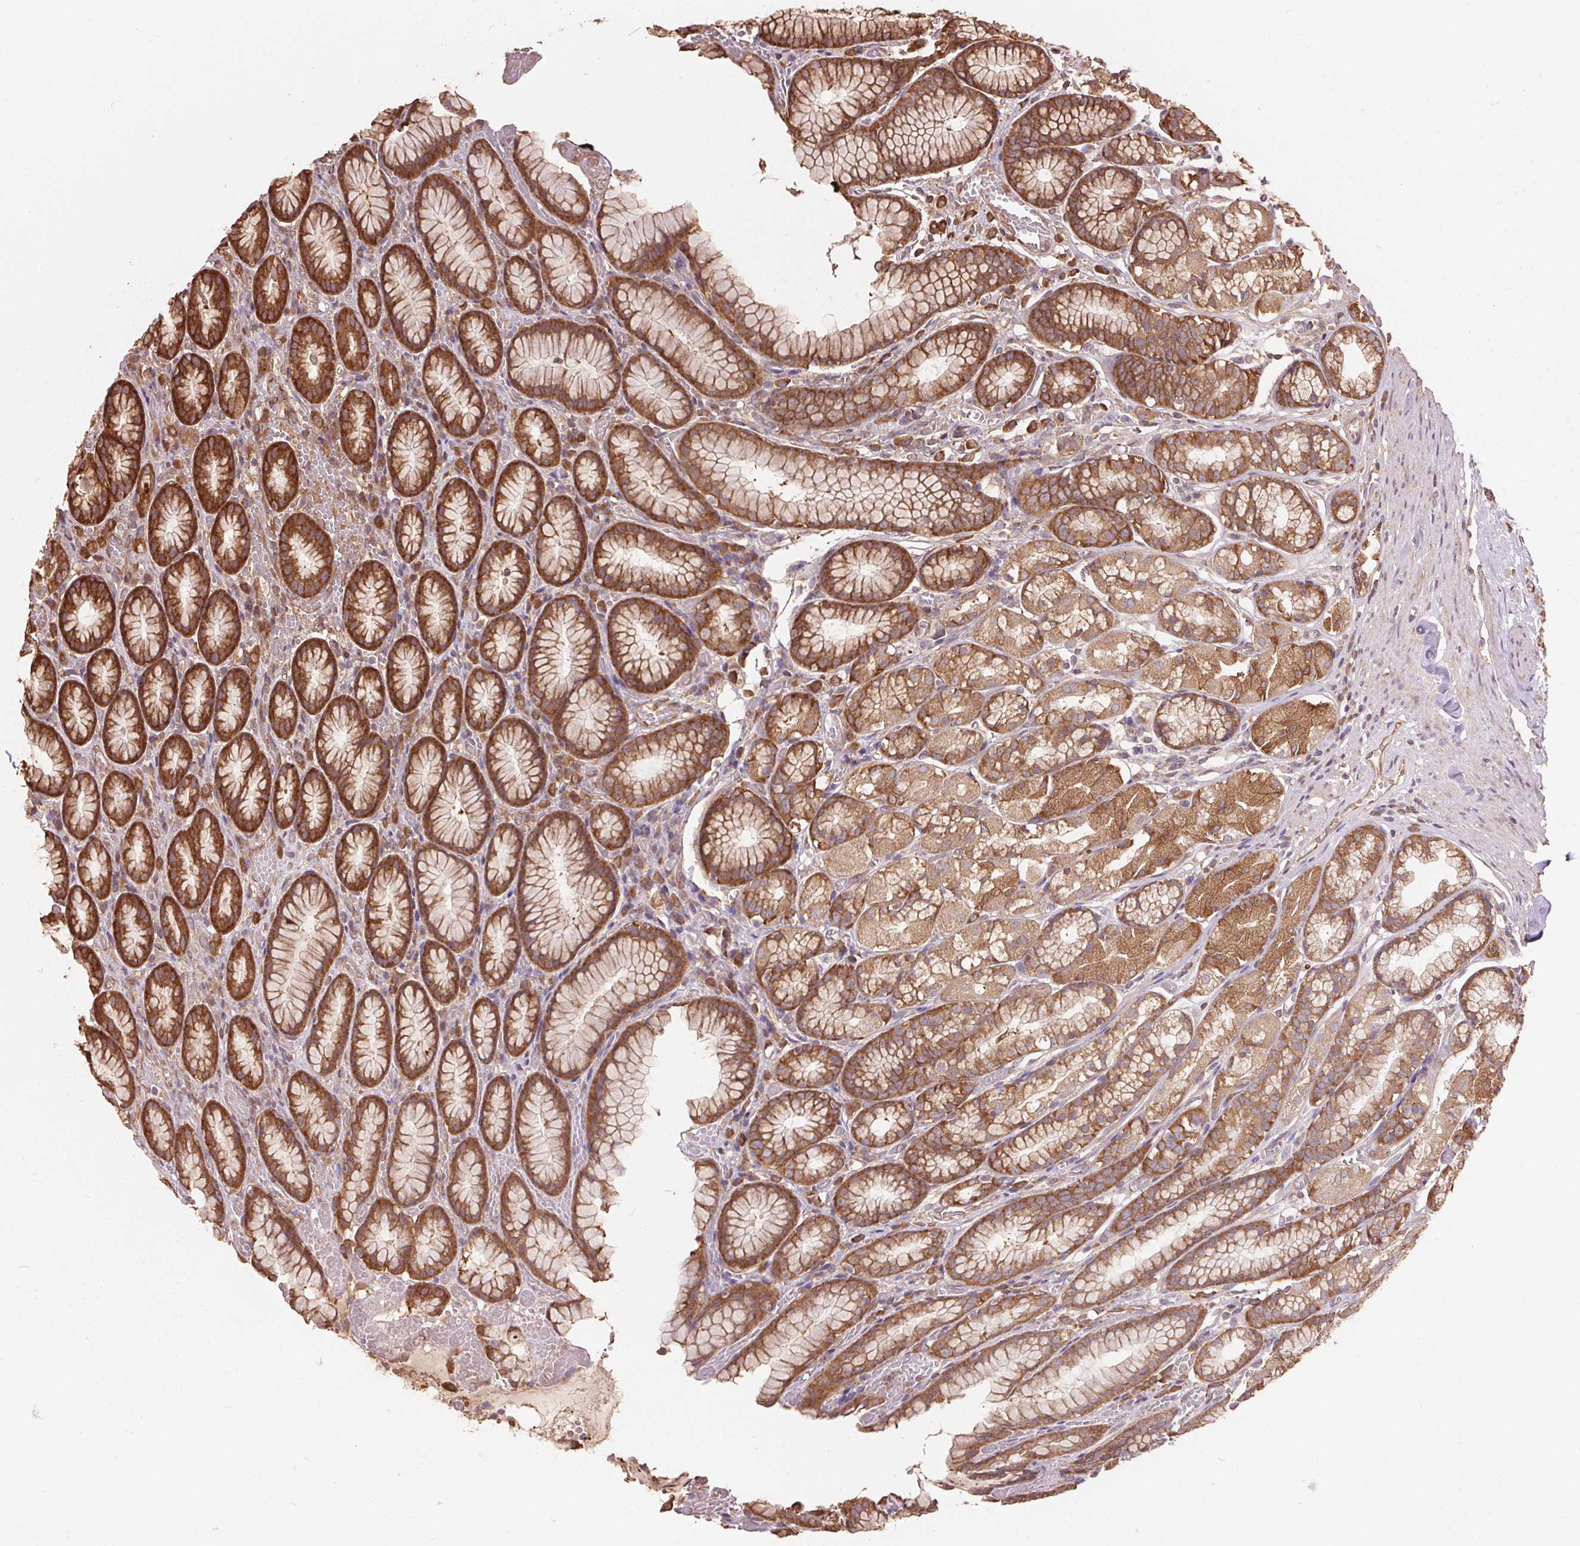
{"staining": {"intensity": "strong", "quantity": ">75%", "location": "cytoplasmic/membranous"}, "tissue": "stomach", "cell_type": "Glandular cells", "image_type": "normal", "snomed": [{"axis": "morphology", "description": "Normal tissue, NOS"}, {"axis": "topography", "description": "Smooth muscle"}, {"axis": "topography", "description": "Stomach"}], "caption": "Immunohistochemistry (IHC) (DAB) staining of unremarkable human stomach displays strong cytoplasmic/membranous protein positivity in about >75% of glandular cells. Nuclei are stained in blue.", "gene": "EIF2S1", "patient": {"sex": "male", "age": 70}}